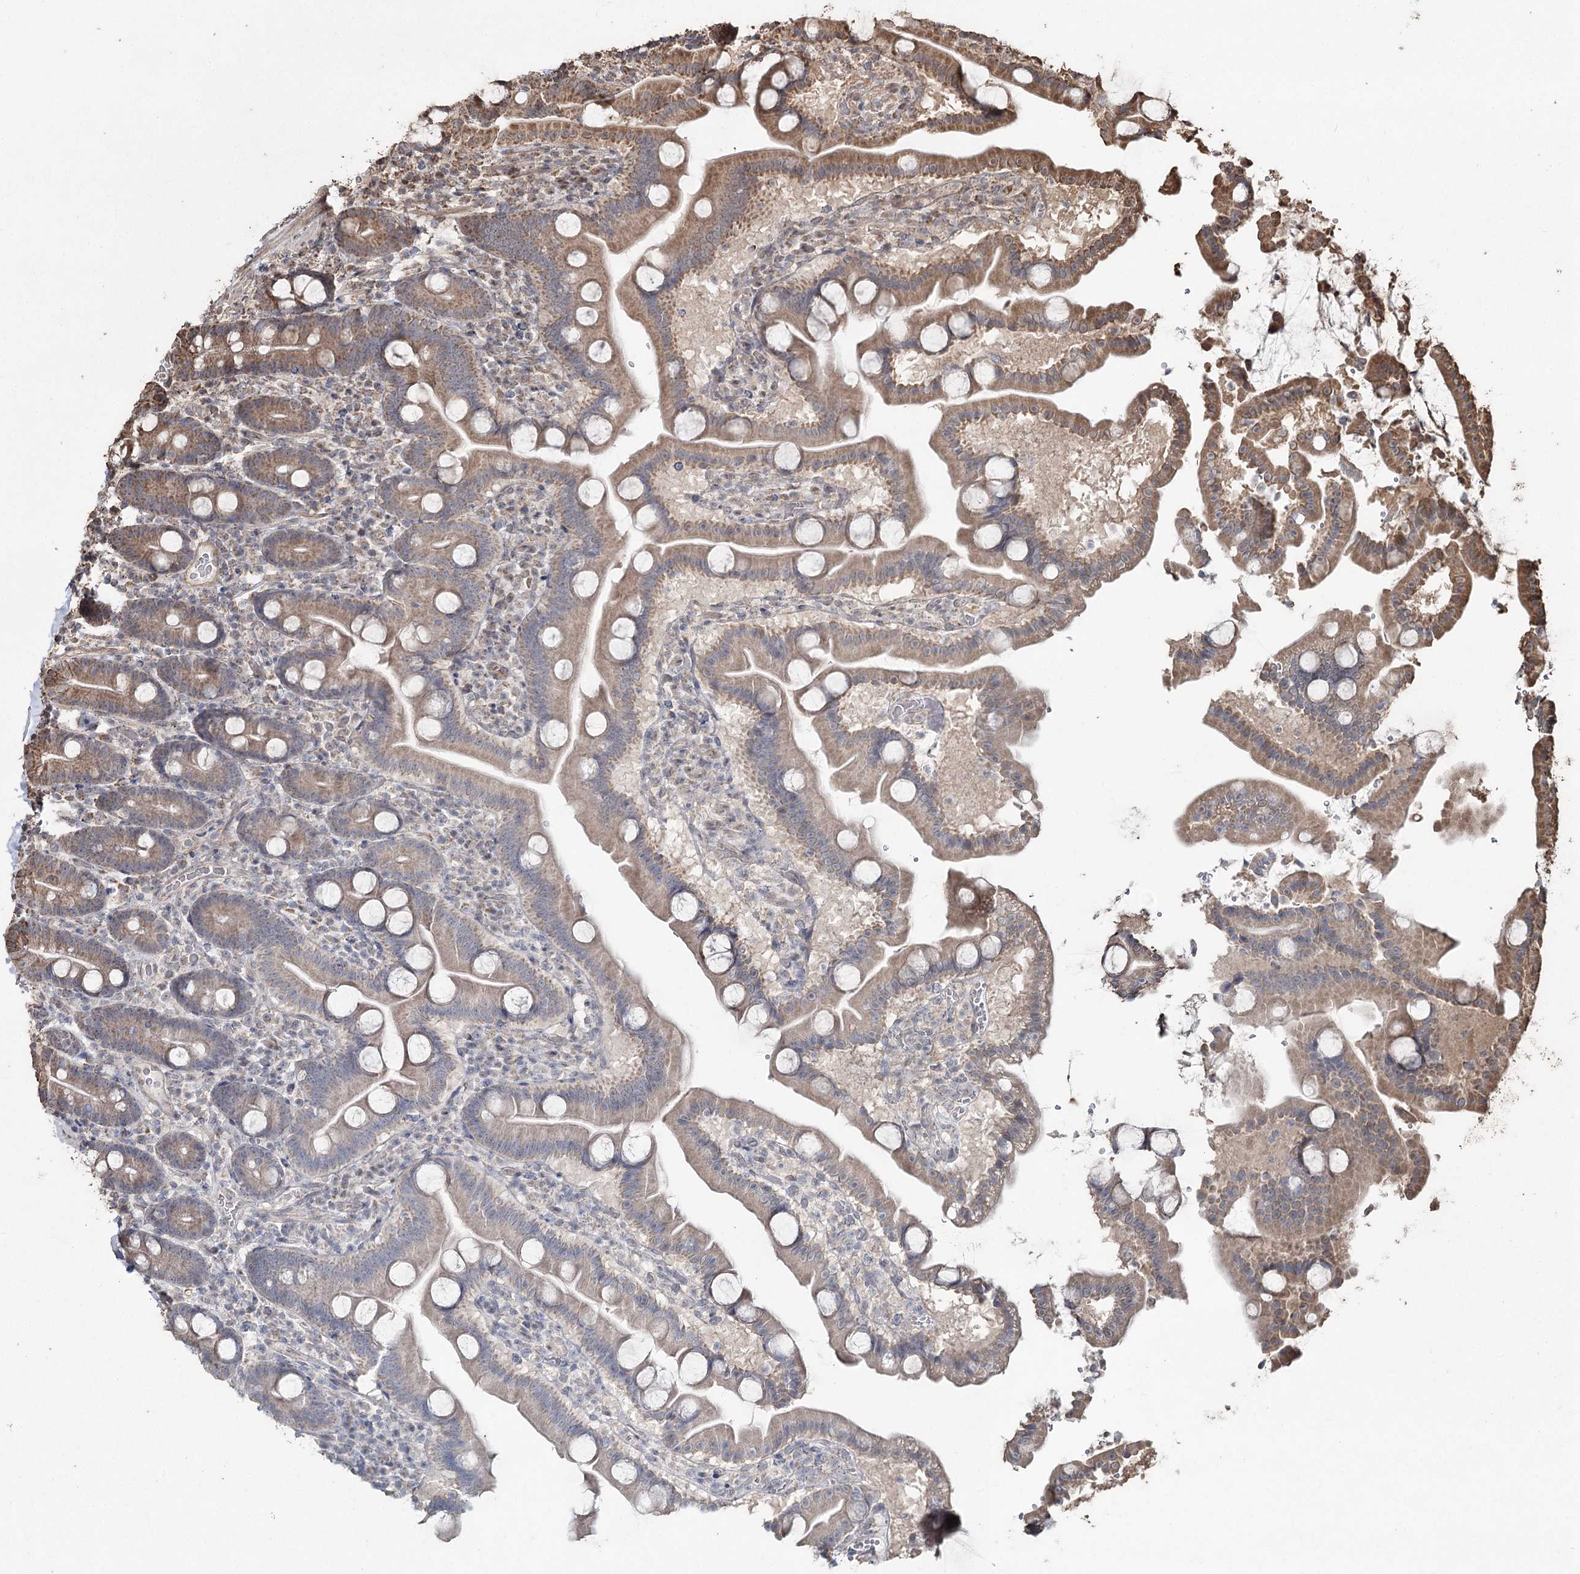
{"staining": {"intensity": "moderate", "quantity": "25%-75%", "location": "cytoplasmic/membranous"}, "tissue": "duodenum", "cell_type": "Glandular cells", "image_type": "normal", "snomed": [{"axis": "morphology", "description": "Normal tissue, NOS"}, {"axis": "topography", "description": "Duodenum"}], "caption": "Immunohistochemical staining of benign human duodenum reveals moderate cytoplasmic/membranous protein staining in about 25%-75% of glandular cells. The staining was performed using DAB (3,3'-diaminobenzidine) to visualize the protein expression in brown, while the nuclei were stained in blue with hematoxylin (Magnification: 20x).", "gene": "SLF2", "patient": {"sex": "male", "age": 55}}